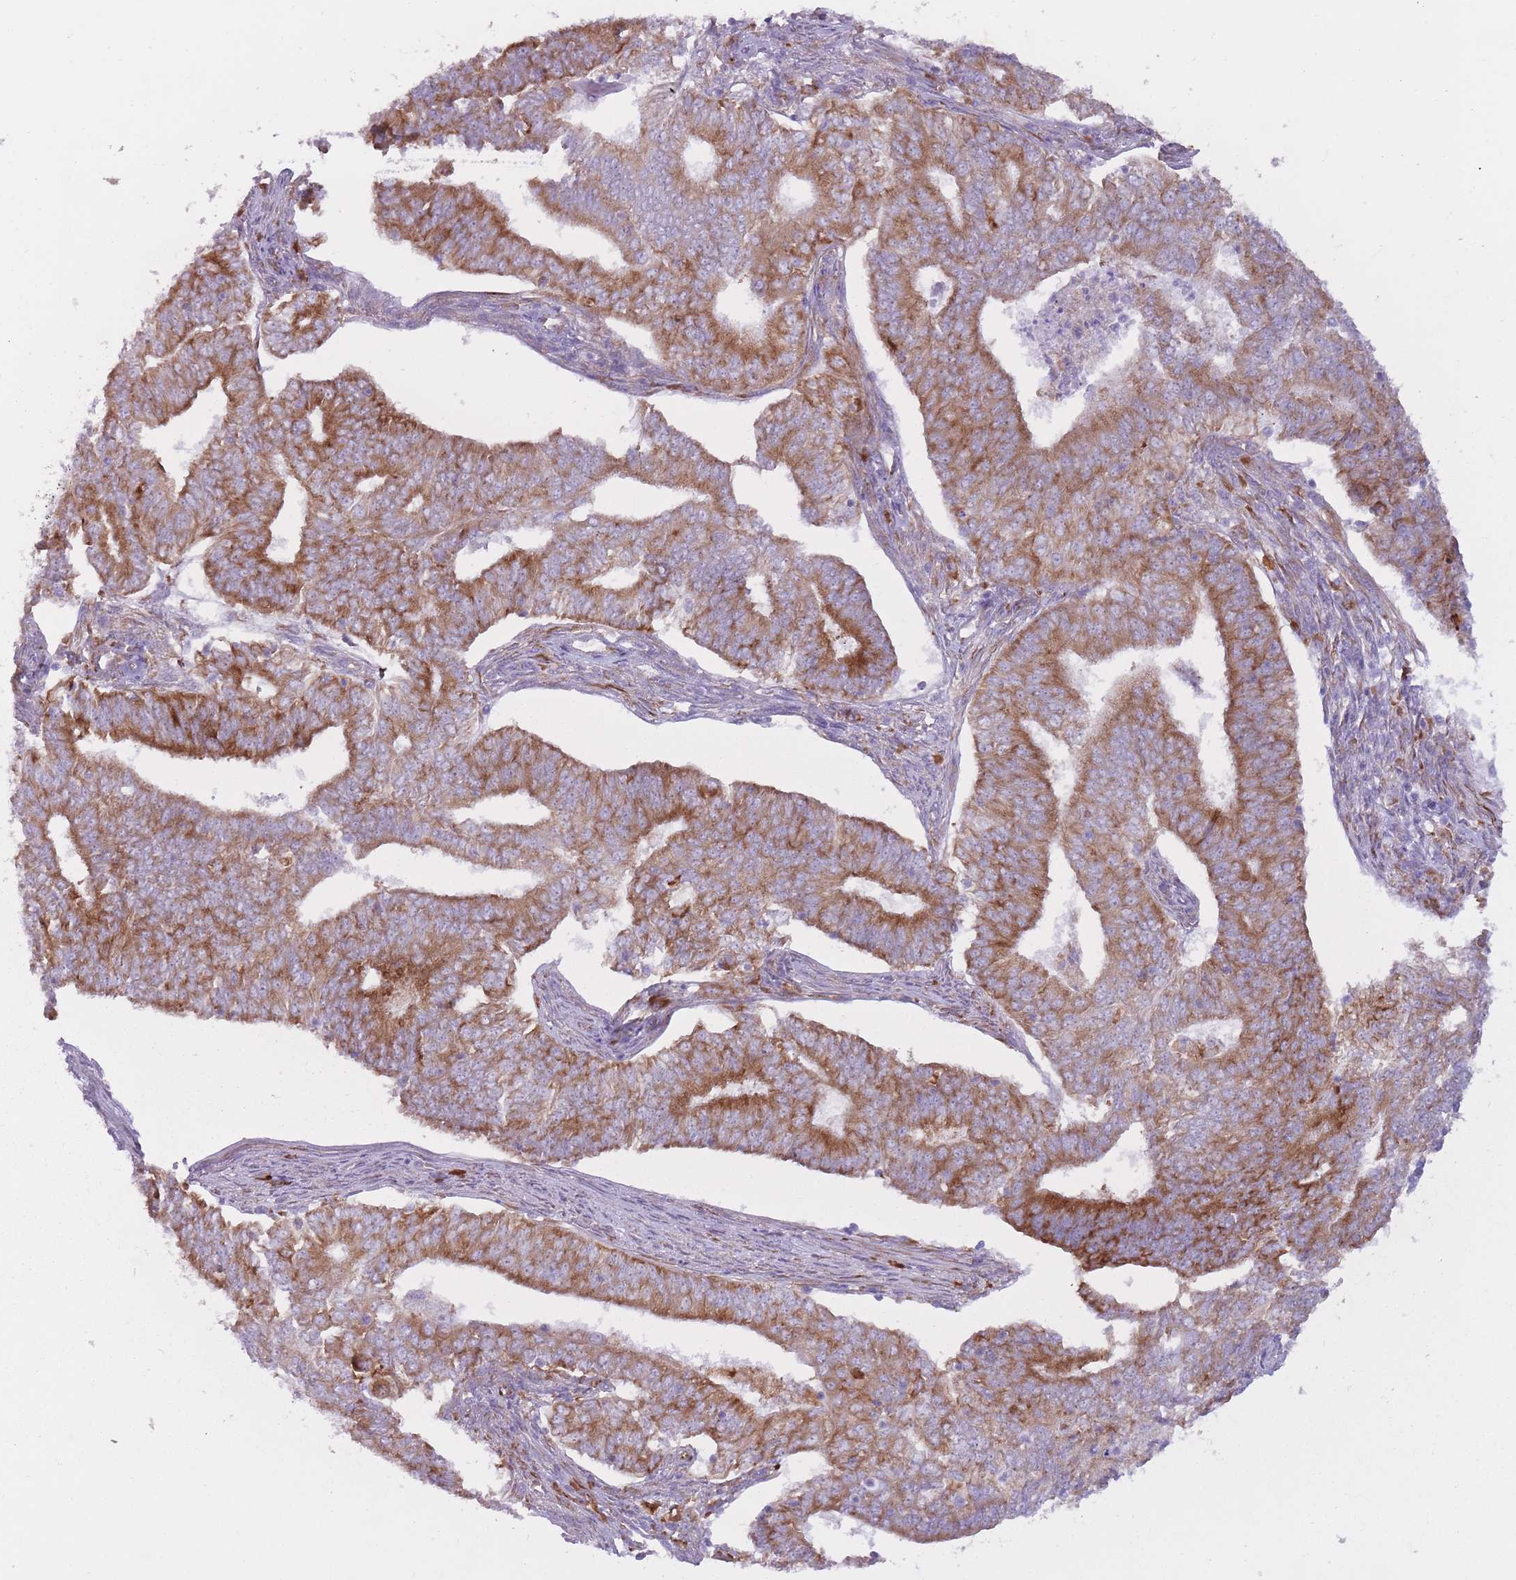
{"staining": {"intensity": "moderate", "quantity": ">75%", "location": "cytoplasmic/membranous"}, "tissue": "endometrial cancer", "cell_type": "Tumor cells", "image_type": "cancer", "snomed": [{"axis": "morphology", "description": "Adenocarcinoma, NOS"}, {"axis": "topography", "description": "Endometrium"}], "caption": "Endometrial cancer stained with DAB immunohistochemistry (IHC) demonstrates medium levels of moderate cytoplasmic/membranous expression in about >75% of tumor cells.", "gene": "RPL18", "patient": {"sex": "female", "age": 62}}